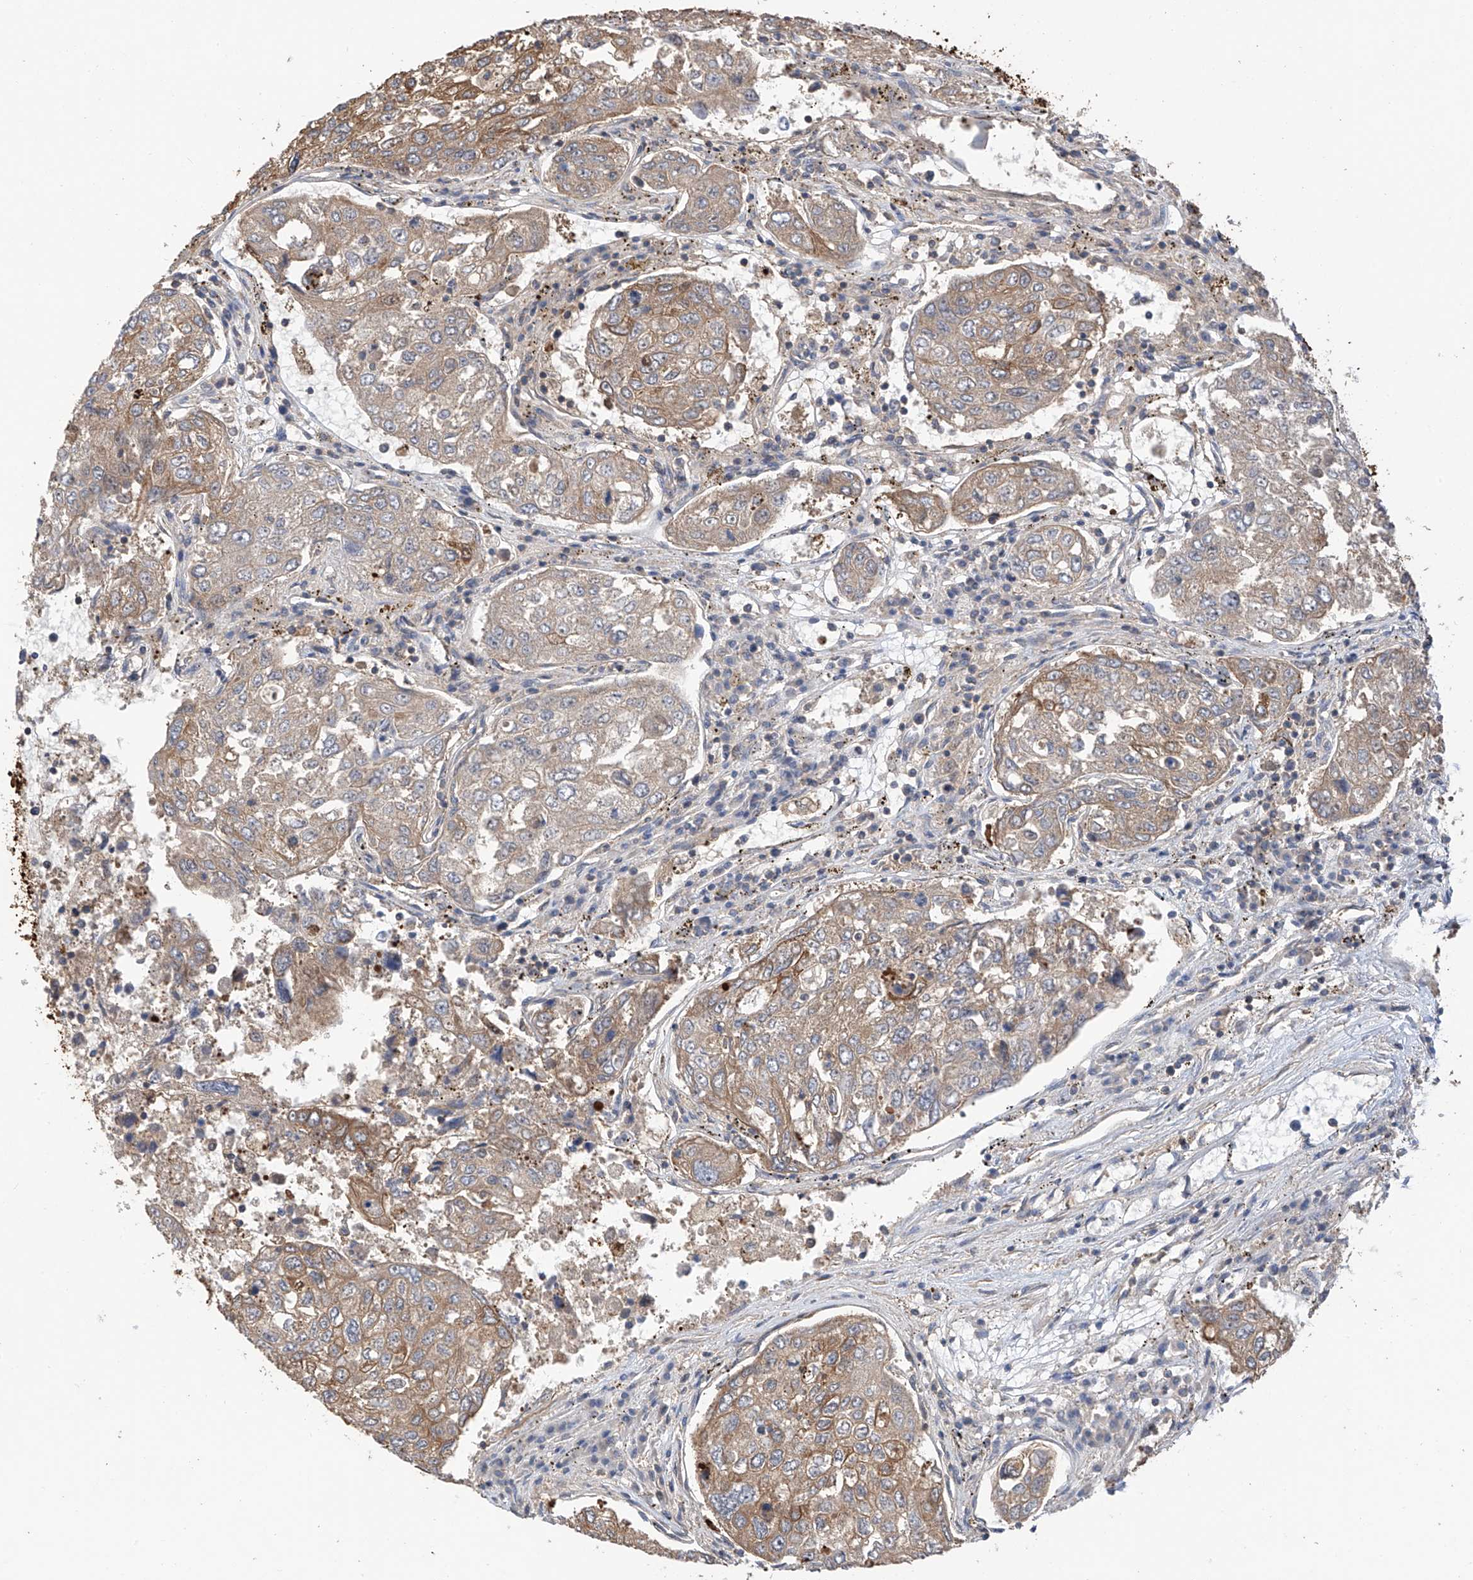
{"staining": {"intensity": "moderate", "quantity": "25%-75%", "location": "cytoplasmic/membranous"}, "tissue": "urothelial cancer", "cell_type": "Tumor cells", "image_type": "cancer", "snomed": [{"axis": "morphology", "description": "Urothelial carcinoma, High grade"}, {"axis": "topography", "description": "Lymph node"}, {"axis": "topography", "description": "Urinary bladder"}], "caption": "Protein staining exhibits moderate cytoplasmic/membranous staining in about 25%-75% of tumor cells in high-grade urothelial carcinoma.", "gene": "RPAIN", "patient": {"sex": "male", "age": 51}}